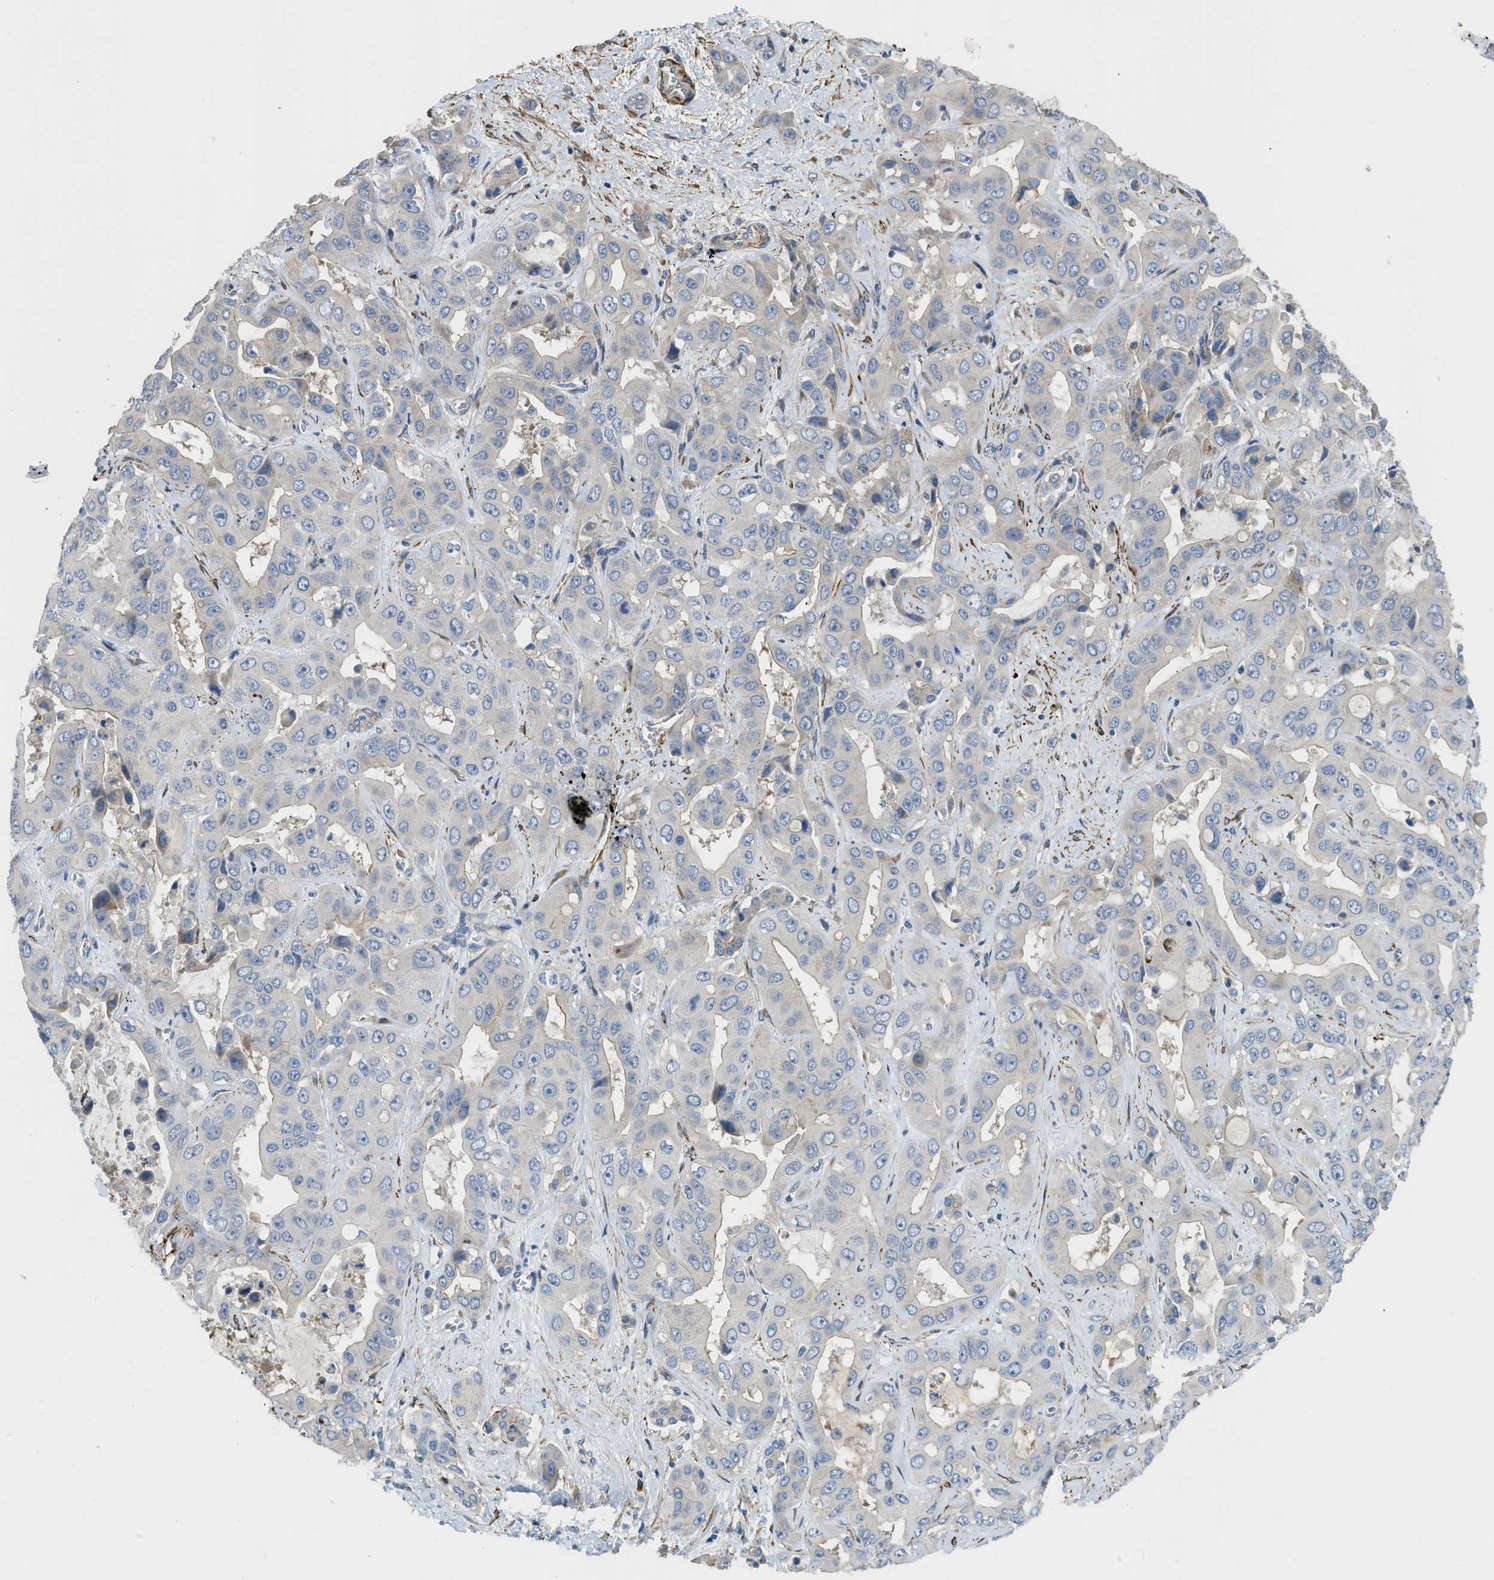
{"staining": {"intensity": "negative", "quantity": "none", "location": "none"}, "tissue": "liver cancer", "cell_type": "Tumor cells", "image_type": "cancer", "snomed": [{"axis": "morphology", "description": "Cholangiocarcinoma"}, {"axis": "topography", "description": "Liver"}], "caption": "High magnification brightfield microscopy of liver cholangiocarcinoma stained with DAB (brown) and counterstained with hematoxylin (blue): tumor cells show no significant staining.", "gene": "BMPR1A", "patient": {"sex": "female", "age": 52}}